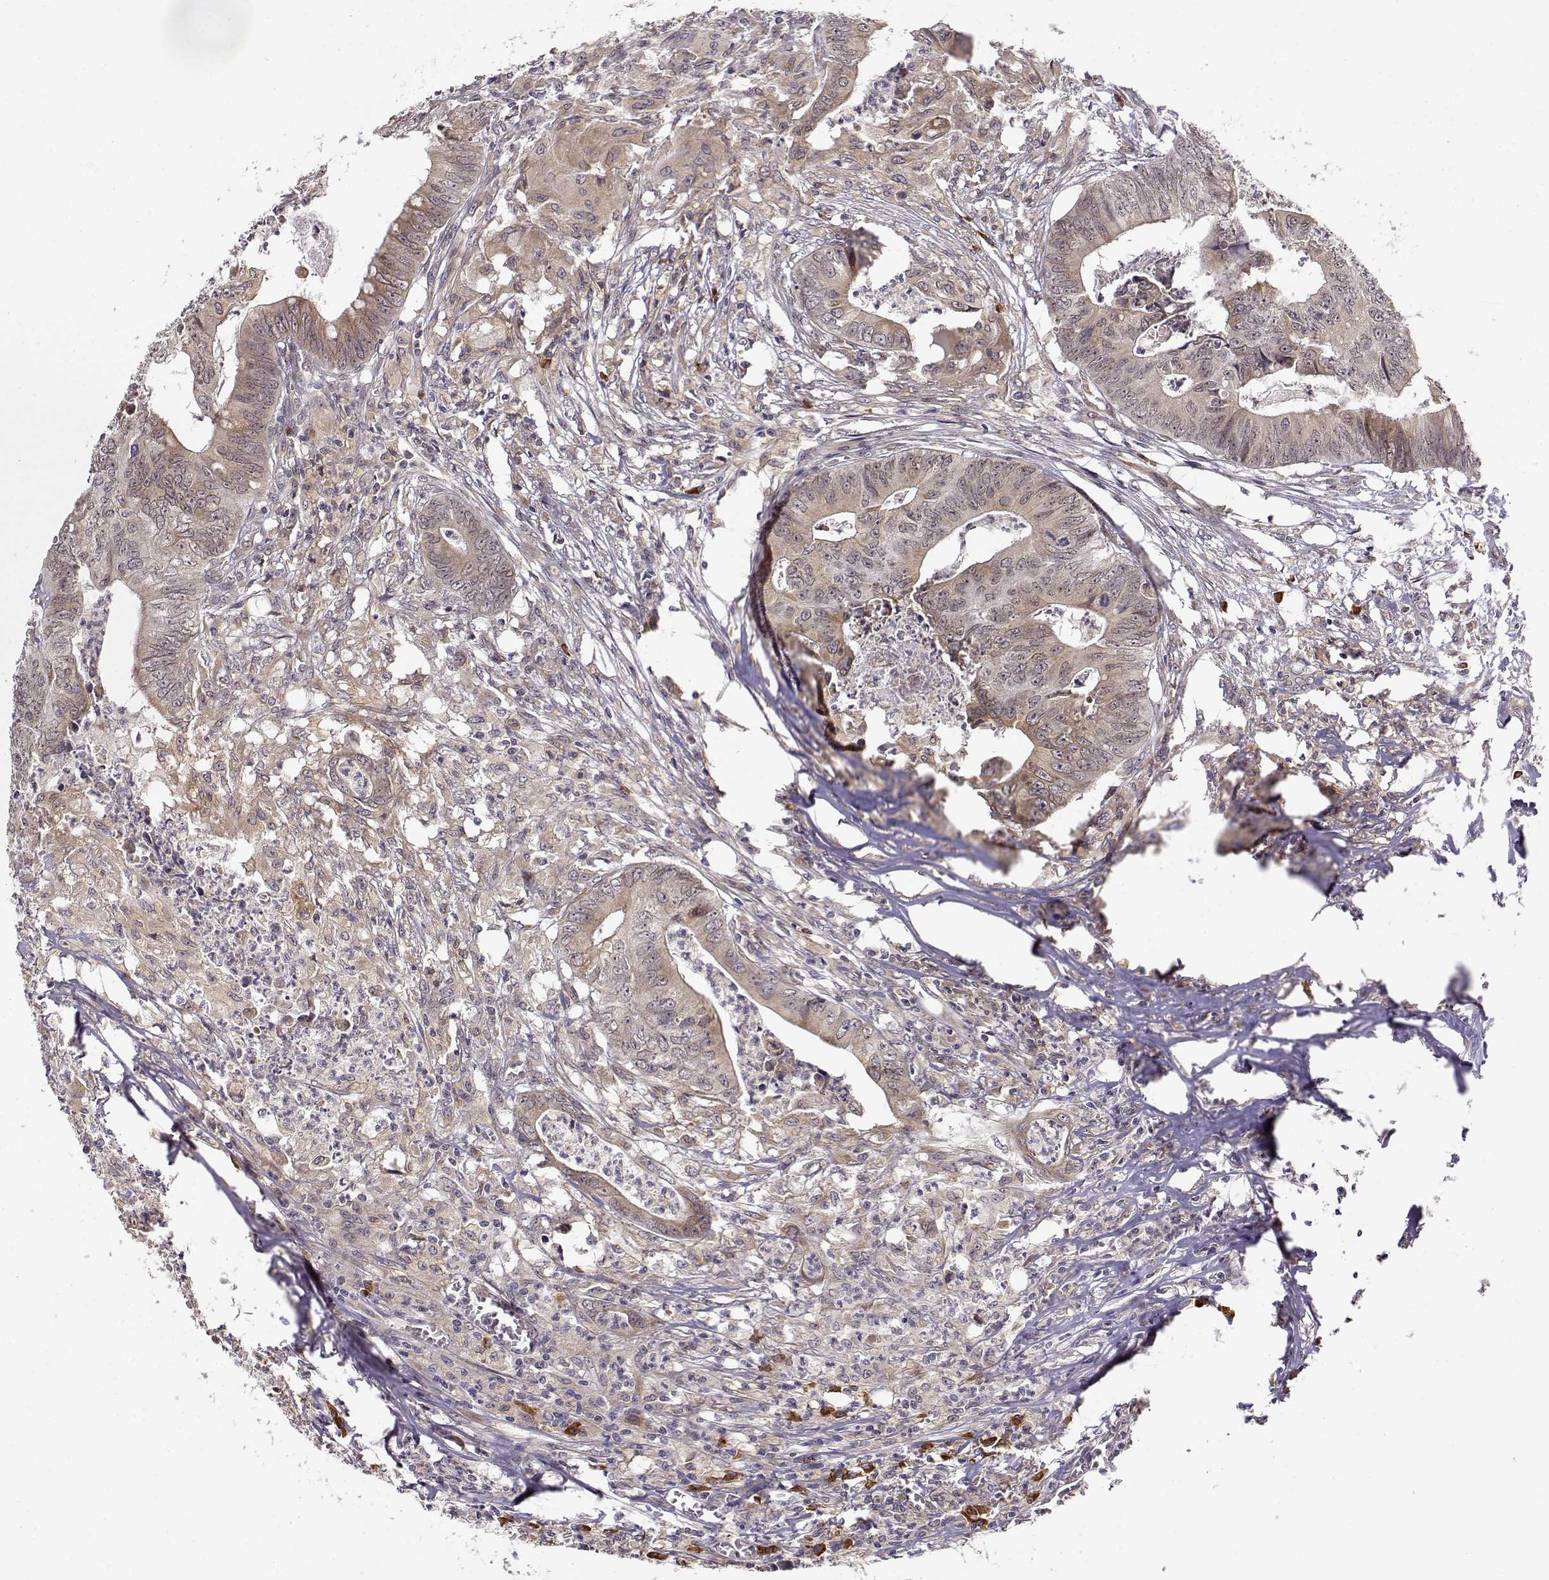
{"staining": {"intensity": "weak", "quantity": ">75%", "location": "cytoplasmic/membranous"}, "tissue": "colorectal cancer", "cell_type": "Tumor cells", "image_type": "cancer", "snomed": [{"axis": "morphology", "description": "Adenocarcinoma, NOS"}, {"axis": "topography", "description": "Colon"}], "caption": "A high-resolution image shows immunohistochemistry (IHC) staining of adenocarcinoma (colorectal), which reveals weak cytoplasmic/membranous expression in approximately >75% of tumor cells.", "gene": "ERGIC2", "patient": {"sex": "male", "age": 84}}